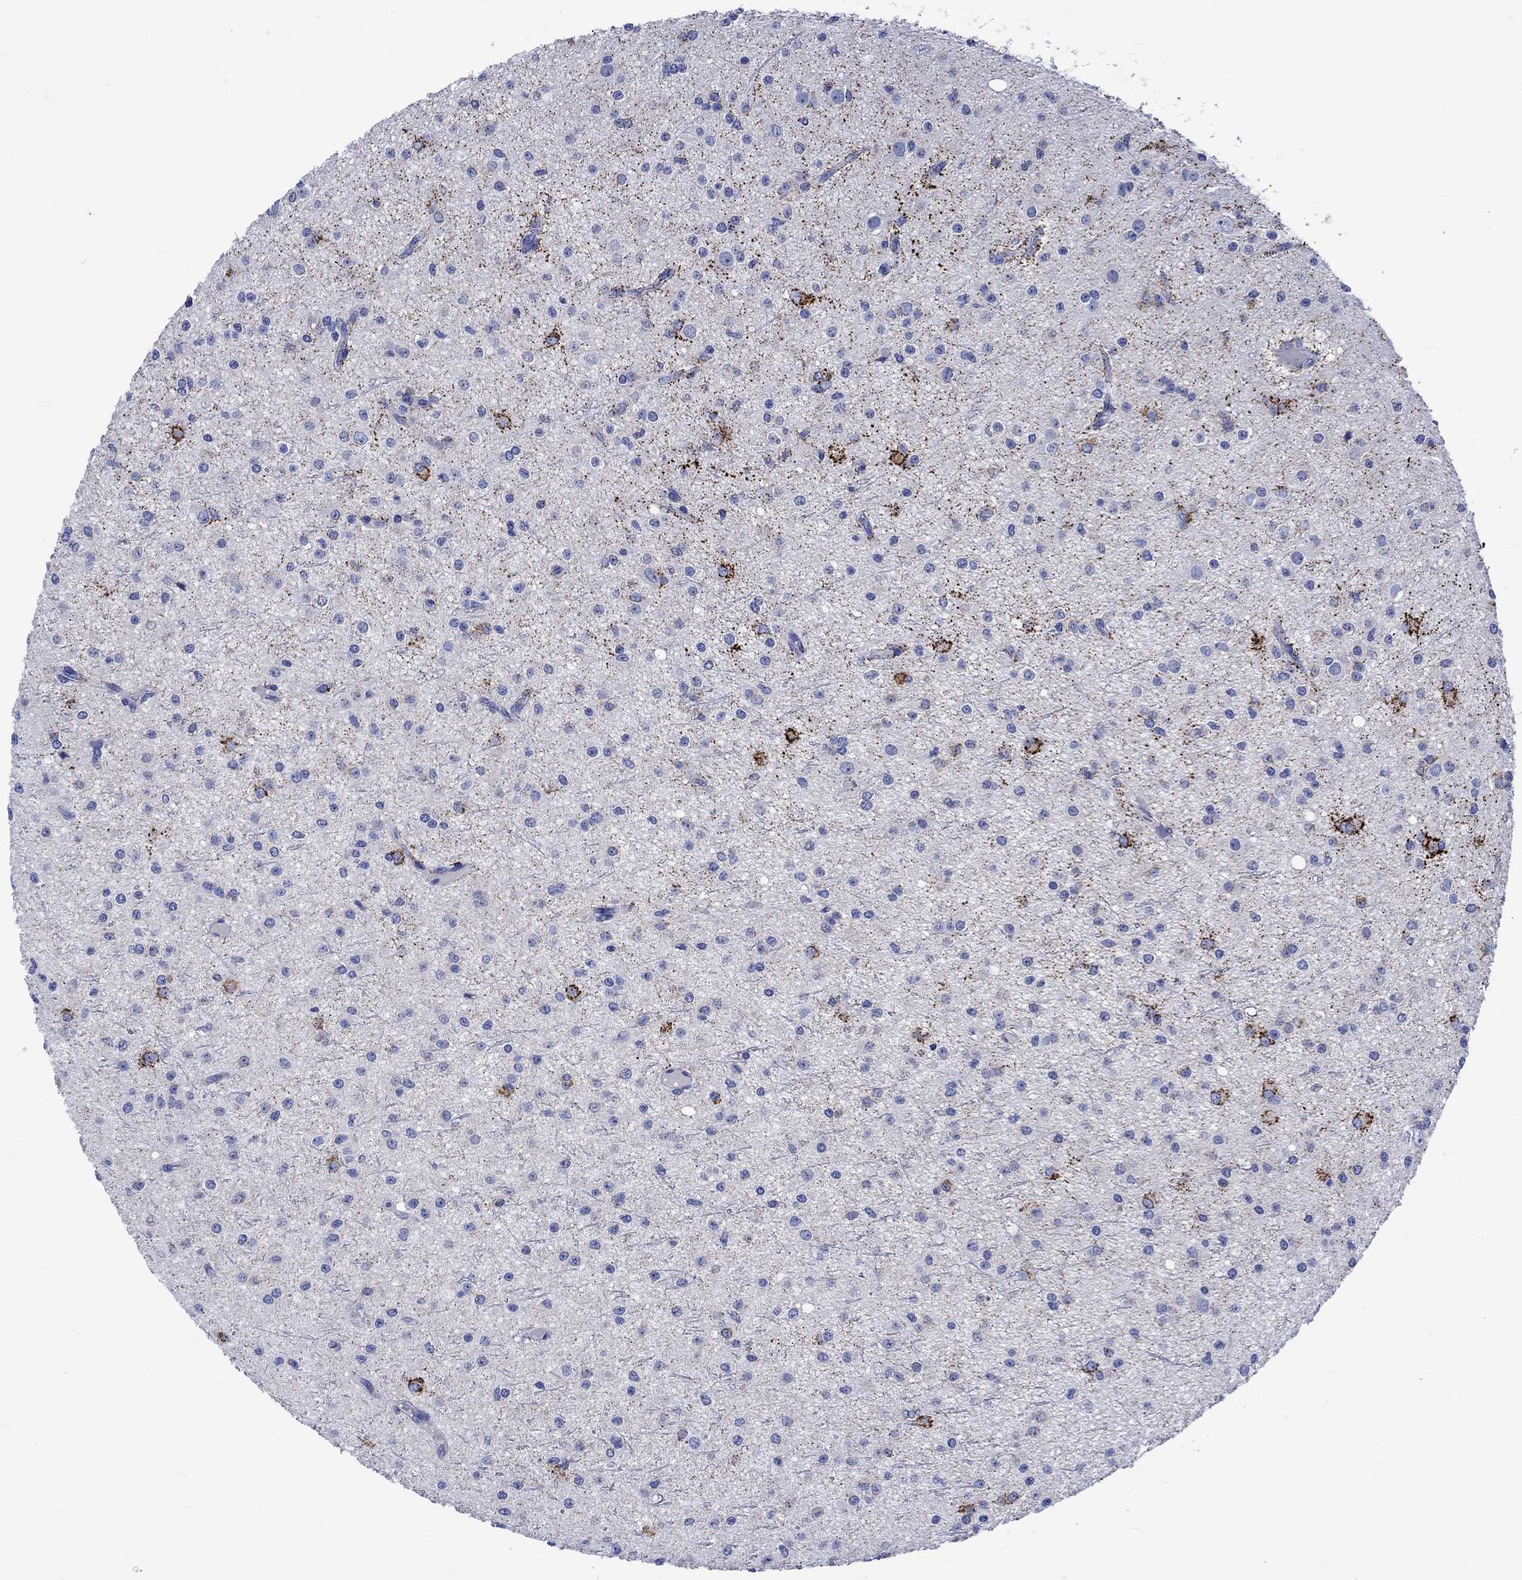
{"staining": {"intensity": "strong", "quantity": "<25%", "location": "cytoplasmic/membranous"}, "tissue": "glioma", "cell_type": "Tumor cells", "image_type": "cancer", "snomed": [{"axis": "morphology", "description": "Glioma, malignant, Low grade"}, {"axis": "topography", "description": "Brain"}], "caption": "The histopathology image demonstrates staining of glioma, revealing strong cytoplasmic/membranous protein expression (brown color) within tumor cells.", "gene": "KLHL33", "patient": {"sex": "male", "age": 27}}